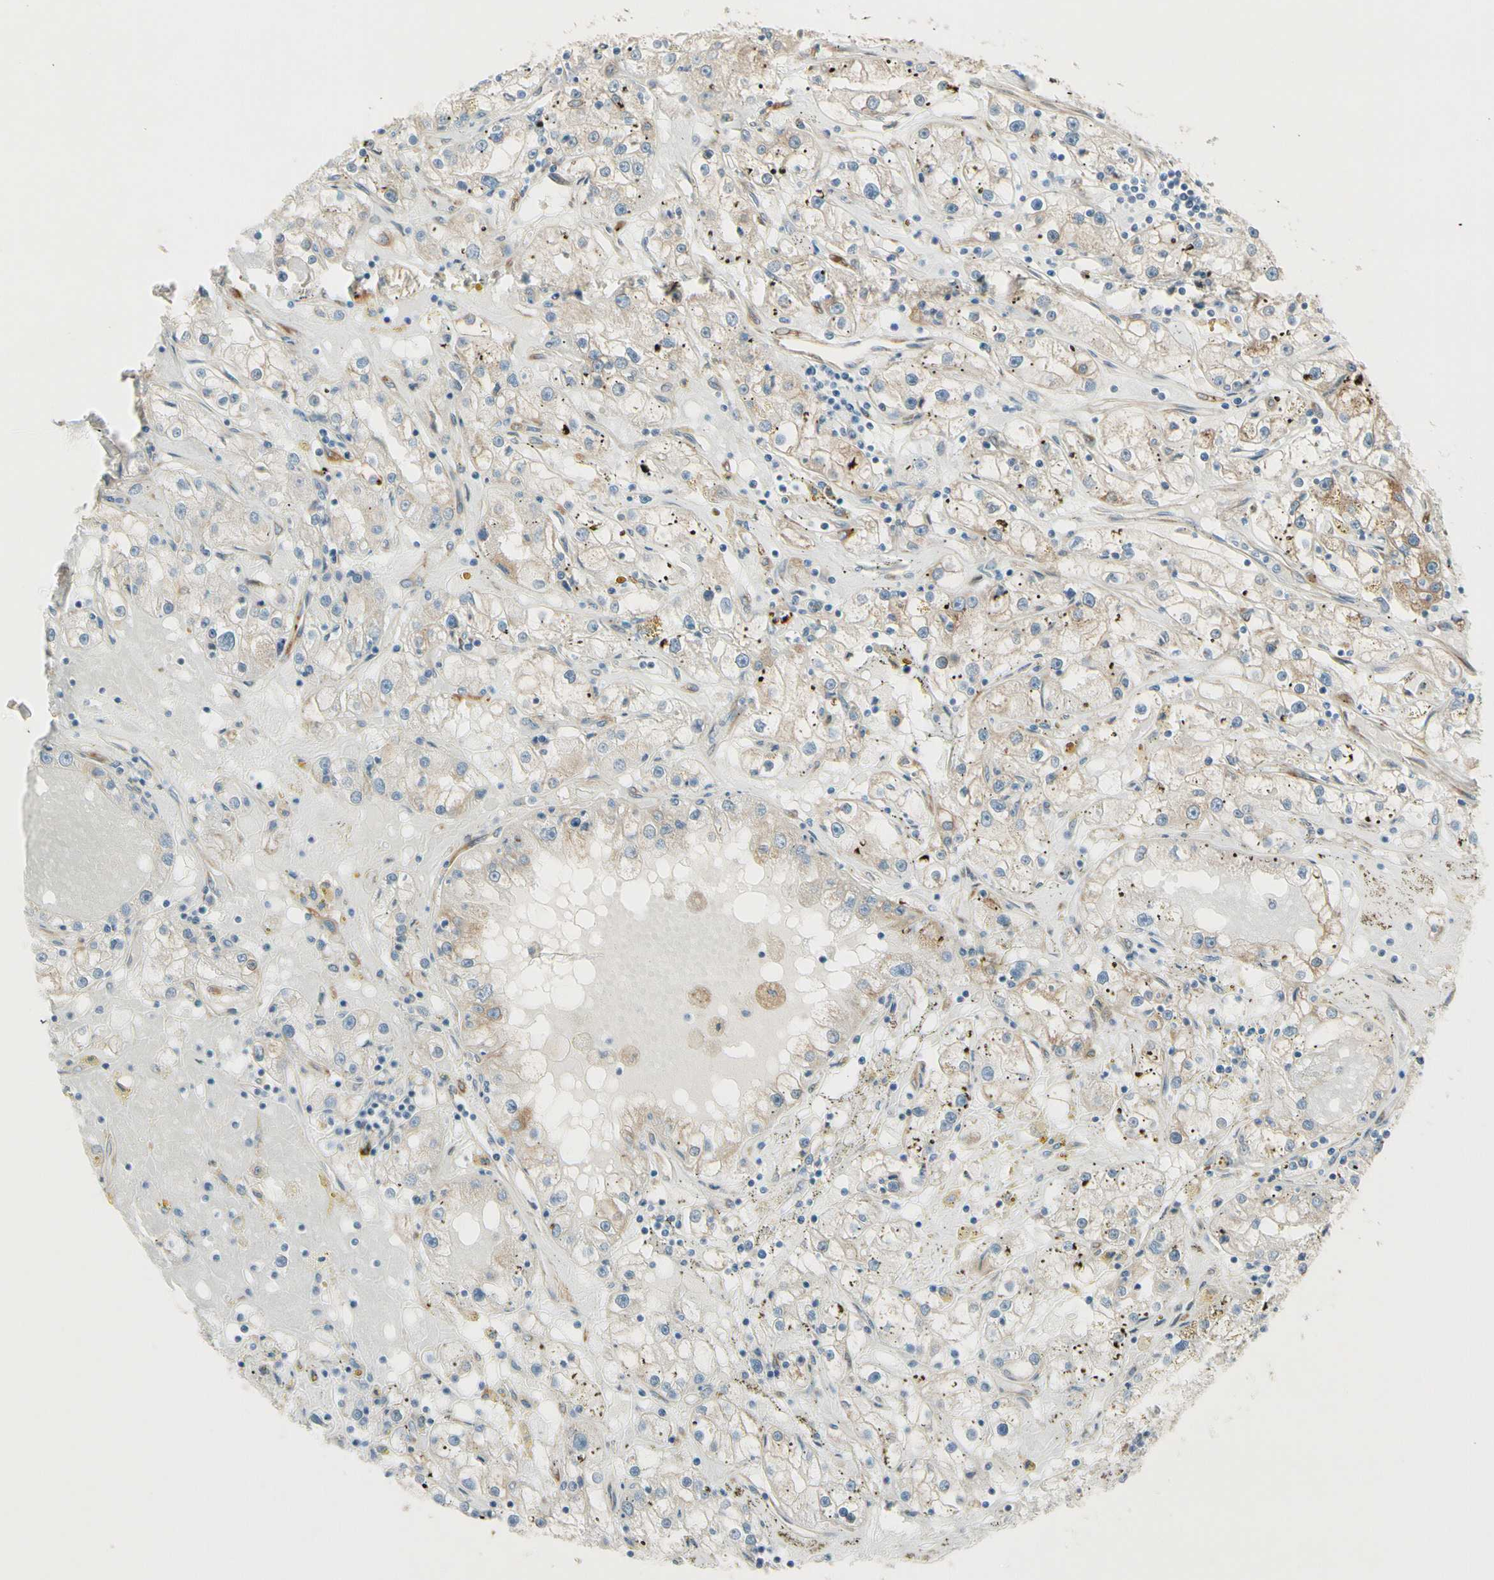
{"staining": {"intensity": "weak", "quantity": "<25%", "location": "cytoplasmic/membranous"}, "tissue": "renal cancer", "cell_type": "Tumor cells", "image_type": "cancer", "snomed": [{"axis": "morphology", "description": "Adenocarcinoma, NOS"}, {"axis": "topography", "description": "Kidney"}], "caption": "This is a micrograph of immunohistochemistry staining of renal cancer, which shows no expression in tumor cells.", "gene": "FKBP7", "patient": {"sex": "male", "age": 56}}